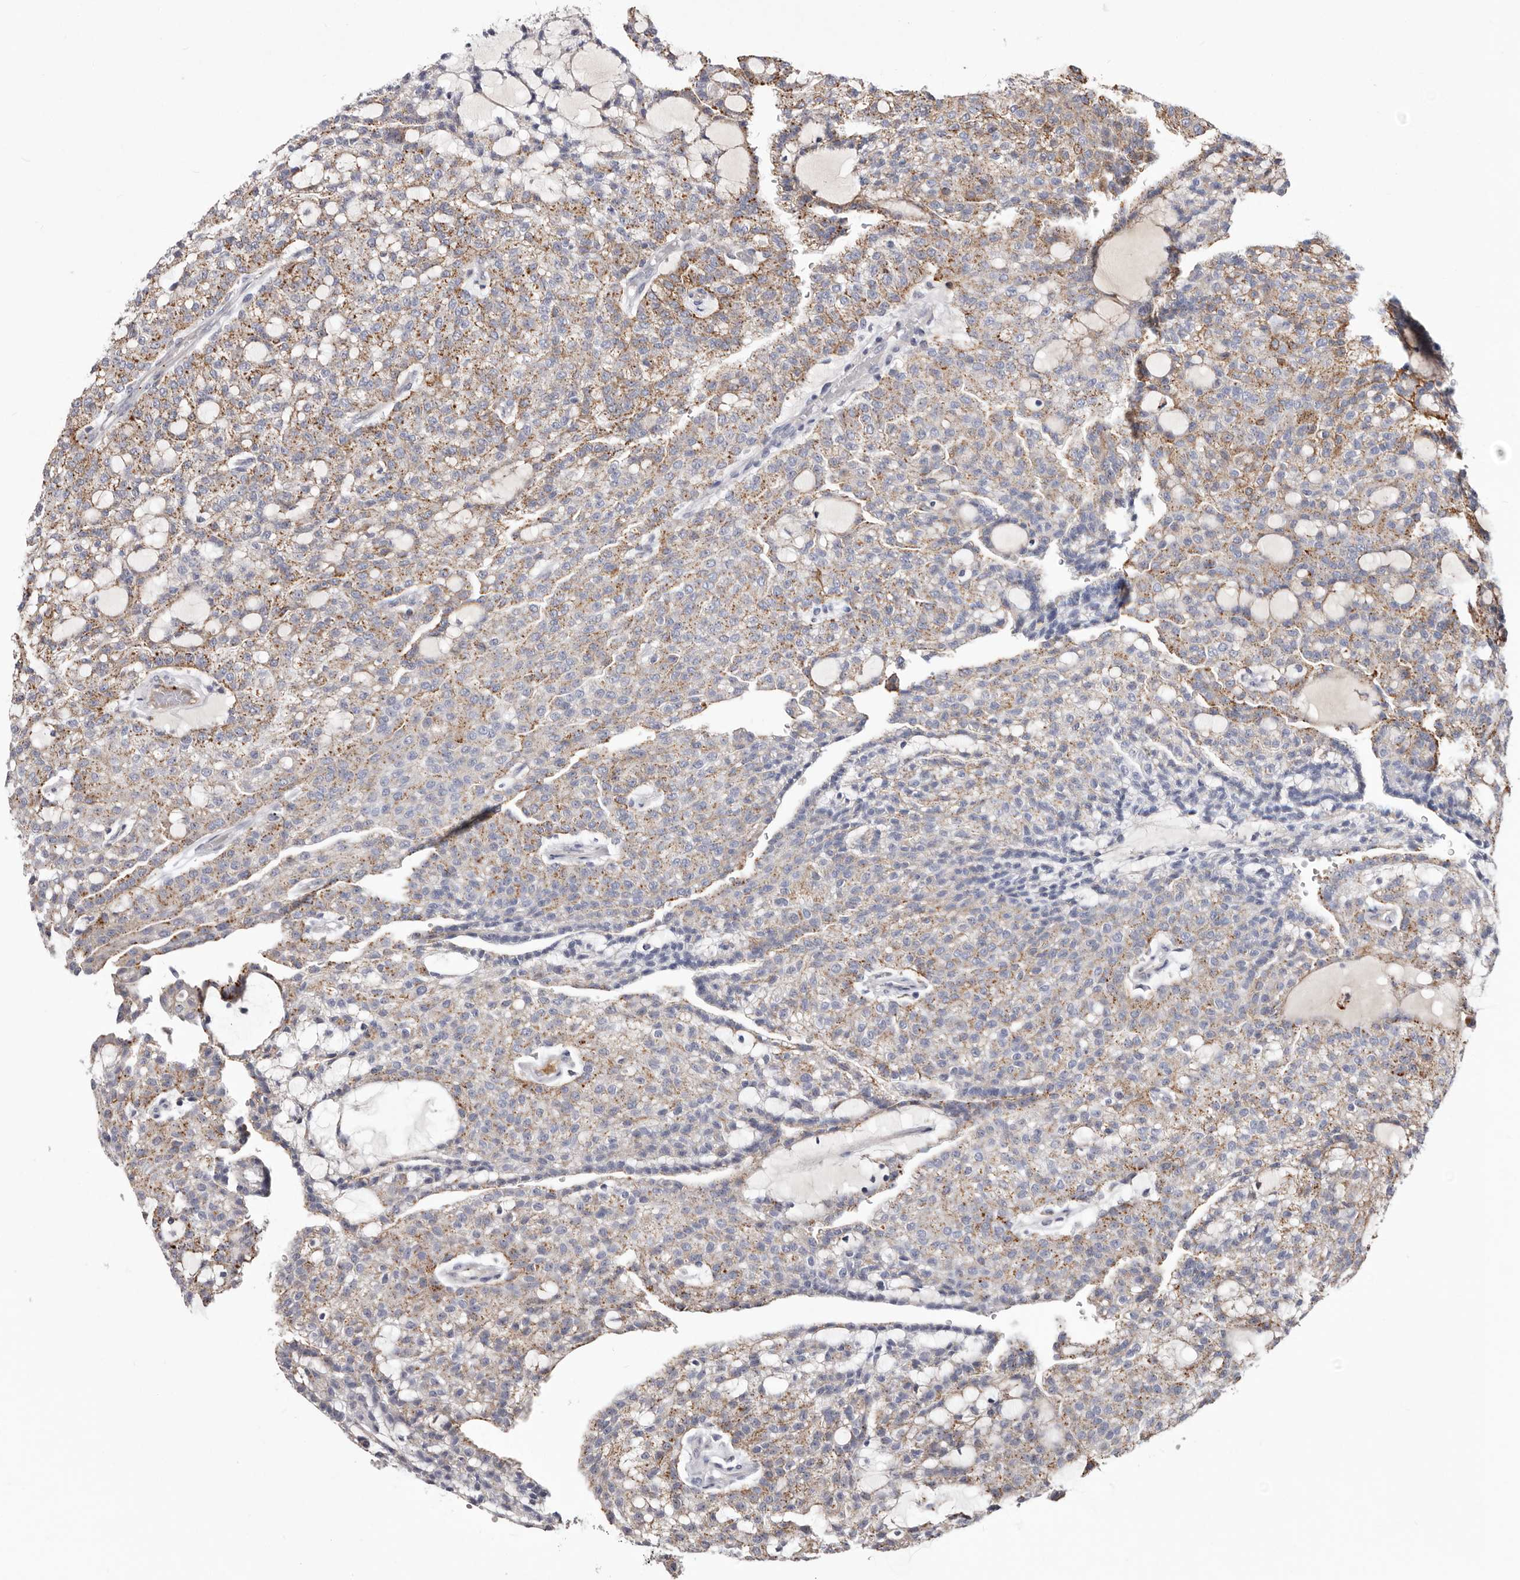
{"staining": {"intensity": "moderate", "quantity": "25%-75%", "location": "cytoplasmic/membranous"}, "tissue": "renal cancer", "cell_type": "Tumor cells", "image_type": "cancer", "snomed": [{"axis": "morphology", "description": "Adenocarcinoma, NOS"}, {"axis": "topography", "description": "Kidney"}], "caption": "This is a photomicrograph of immunohistochemistry staining of renal cancer (adenocarcinoma), which shows moderate expression in the cytoplasmic/membranous of tumor cells.", "gene": "NUBPL", "patient": {"sex": "male", "age": 63}}